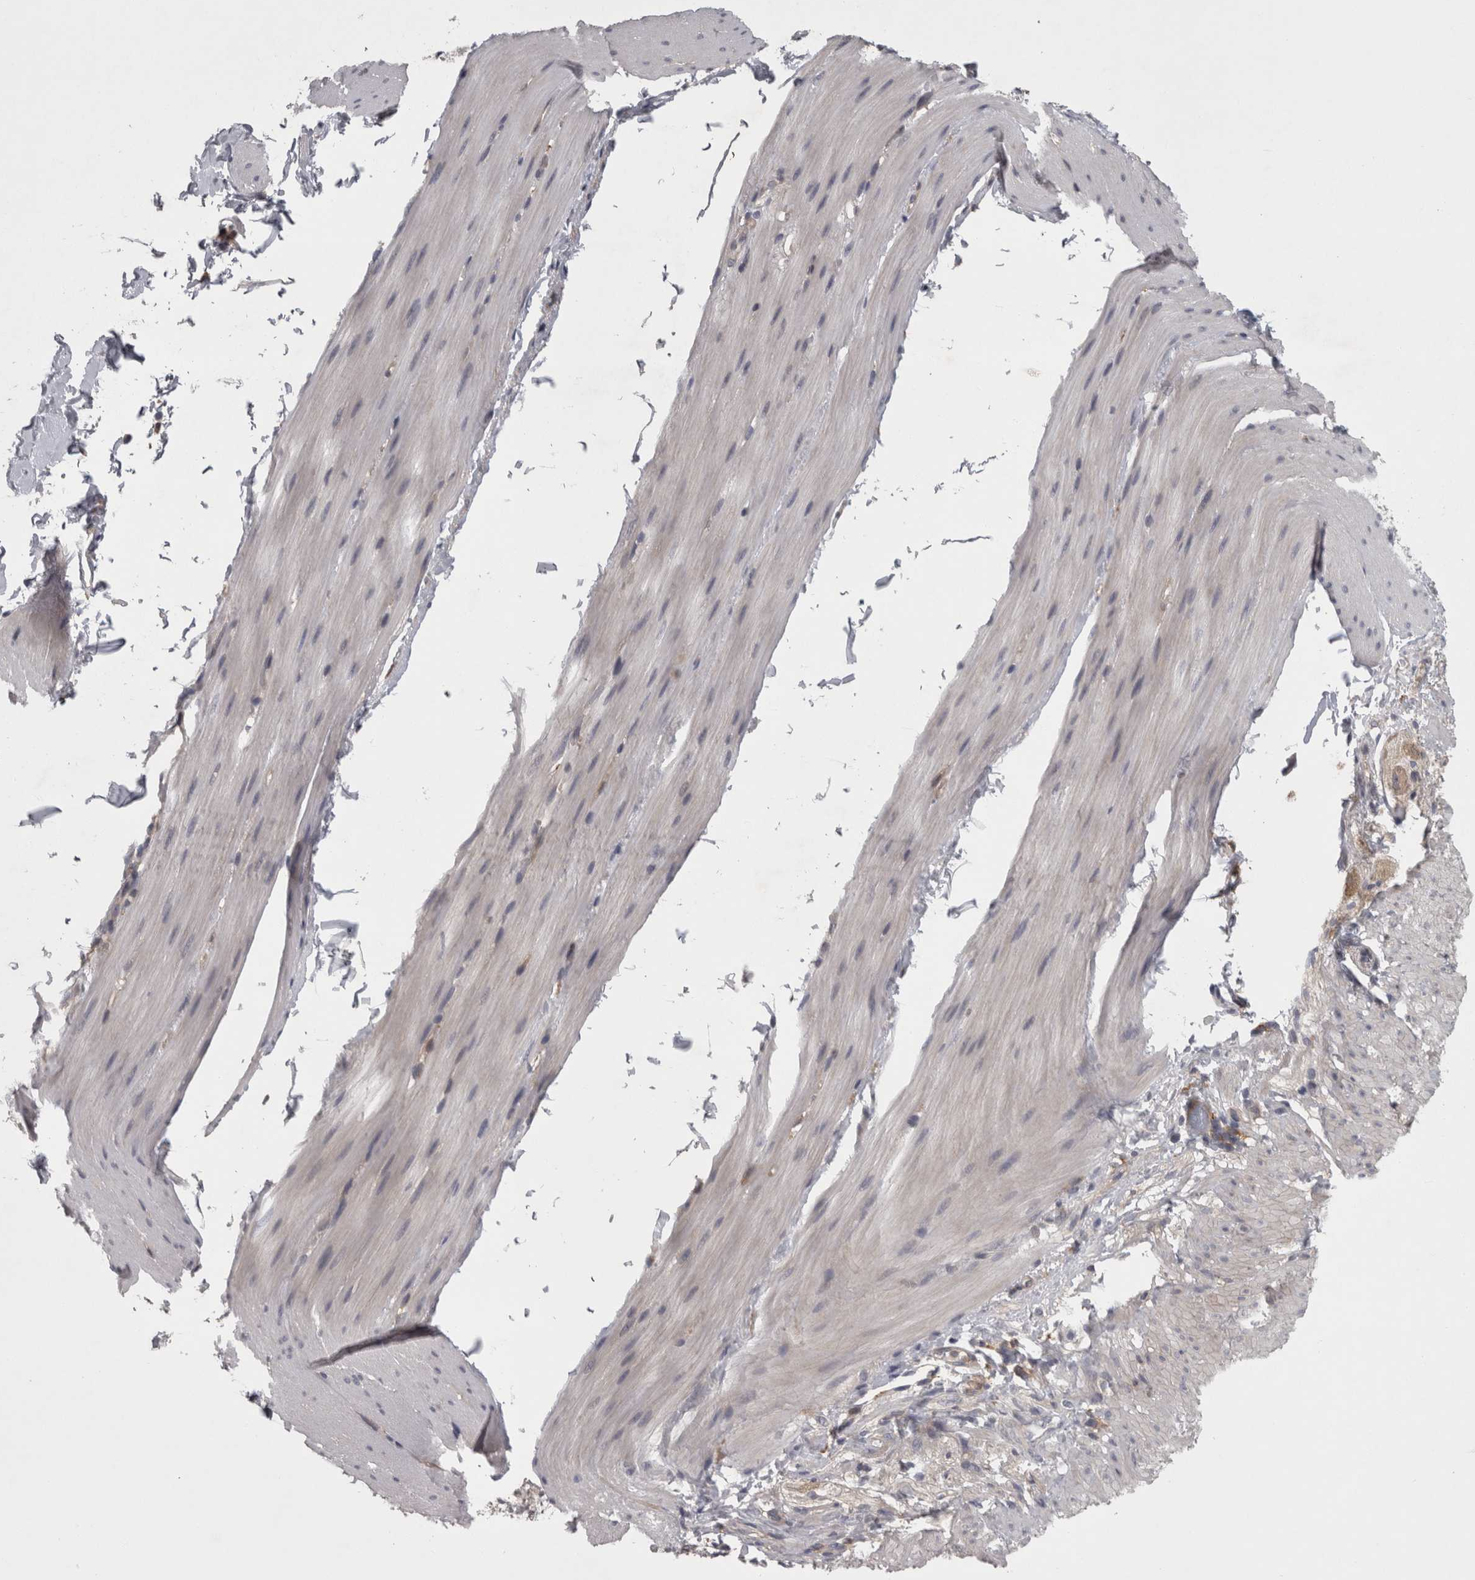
{"staining": {"intensity": "negative", "quantity": "none", "location": "none"}, "tissue": "smooth muscle", "cell_type": "Smooth muscle cells", "image_type": "normal", "snomed": [{"axis": "morphology", "description": "Normal tissue, NOS"}, {"axis": "topography", "description": "Smooth muscle"}, {"axis": "topography", "description": "Small intestine"}], "caption": "This image is of benign smooth muscle stained with IHC to label a protein in brown with the nuclei are counter-stained blue. There is no staining in smooth muscle cells.", "gene": "PRKCI", "patient": {"sex": "female", "age": 84}}